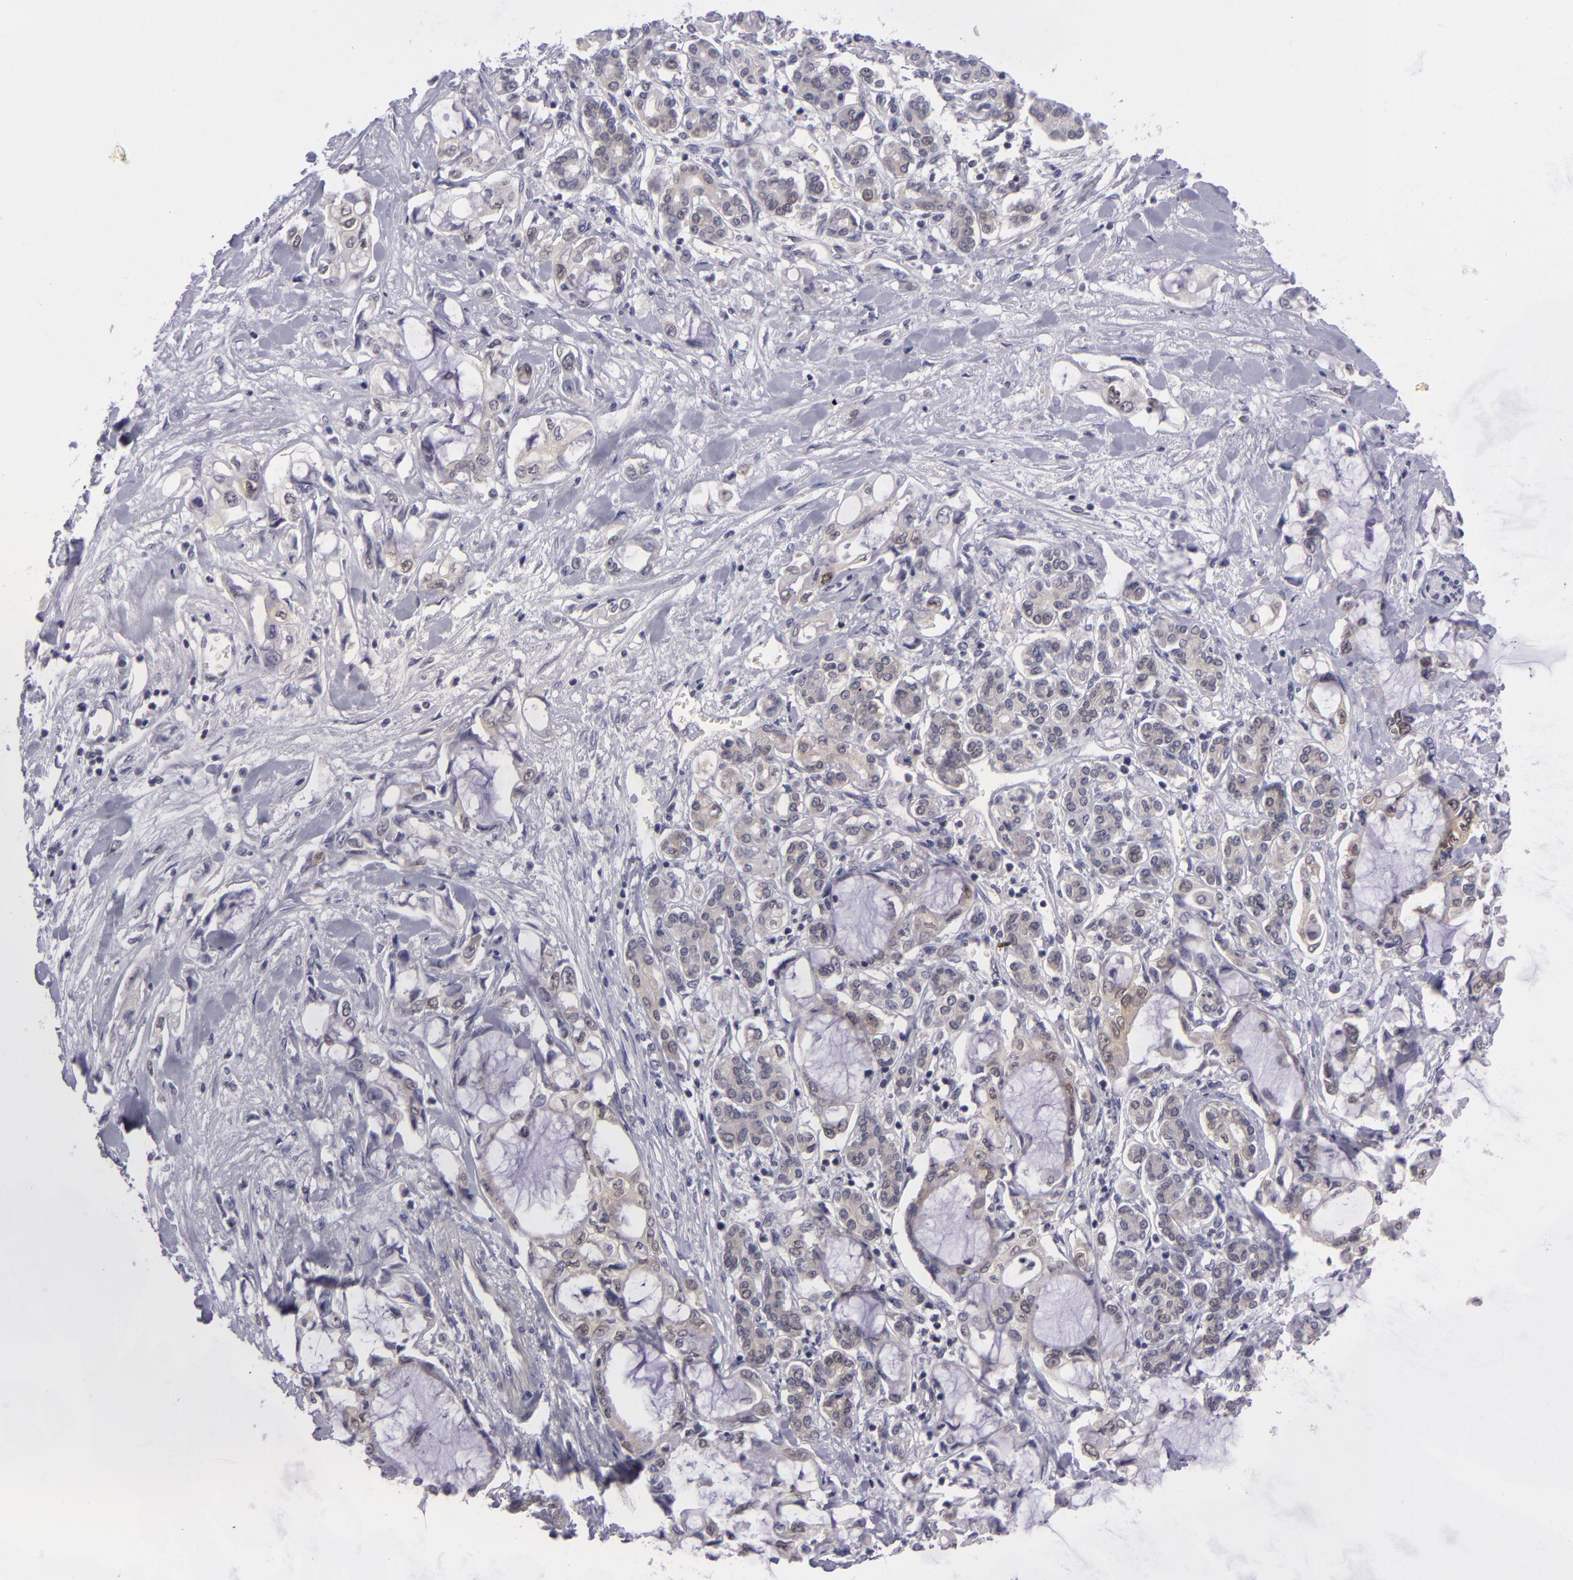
{"staining": {"intensity": "weak", "quantity": "<25%", "location": "cytoplasmic/membranous"}, "tissue": "pancreatic cancer", "cell_type": "Tumor cells", "image_type": "cancer", "snomed": [{"axis": "morphology", "description": "Adenocarcinoma, NOS"}, {"axis": "topography", "description": "Pancreas"}], "caption": "The micrograph displays no significant expression in tumor cells of pancreatic cancer.", "gene": "BCL10", "patient": {"sex": "female", "age": 70}}